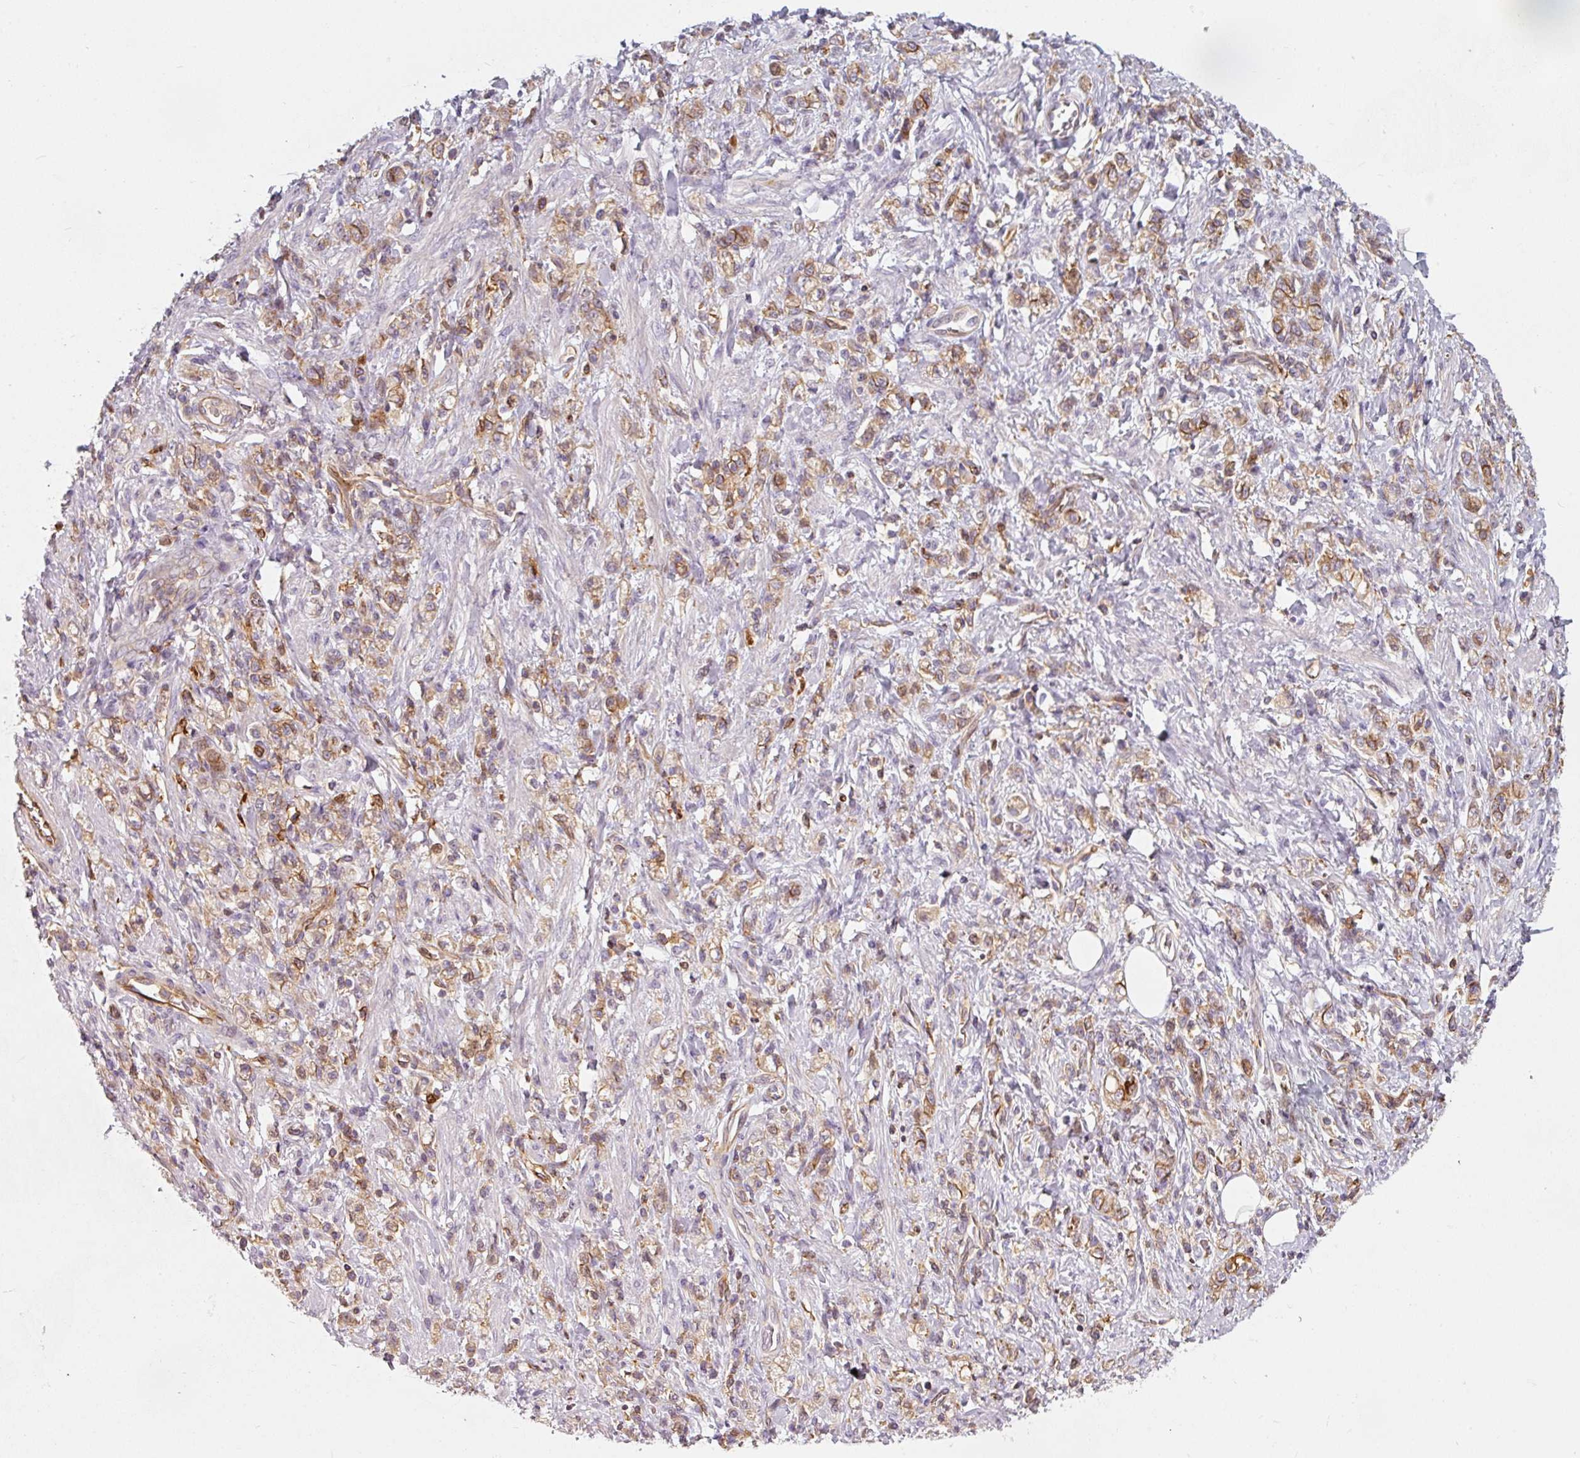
{"staining": {"intensity": "moderate", "quantity": ">75%", "location": "cytoplasmic/membranous"}, "tissue": "stomach cancer", "cell_type": "Tumor cells", "image_type": "cancer", "snomed": [{"axis": "morphology", "description": "Adenocarcinoma, NOS"}, {"axis": "topography", "description": "Stomach"}], "caption": "Immunohistochemistry (IHC) of human stomach cancer (adenocarcinoma) reveals medium levels of moderate cytoplasmic/membranous positivity in approximately >75% of tumor cells. Nuclei are stained in blue.", "gene": "IQGAP2", "patient": {"sex": "male", "age": 77}}